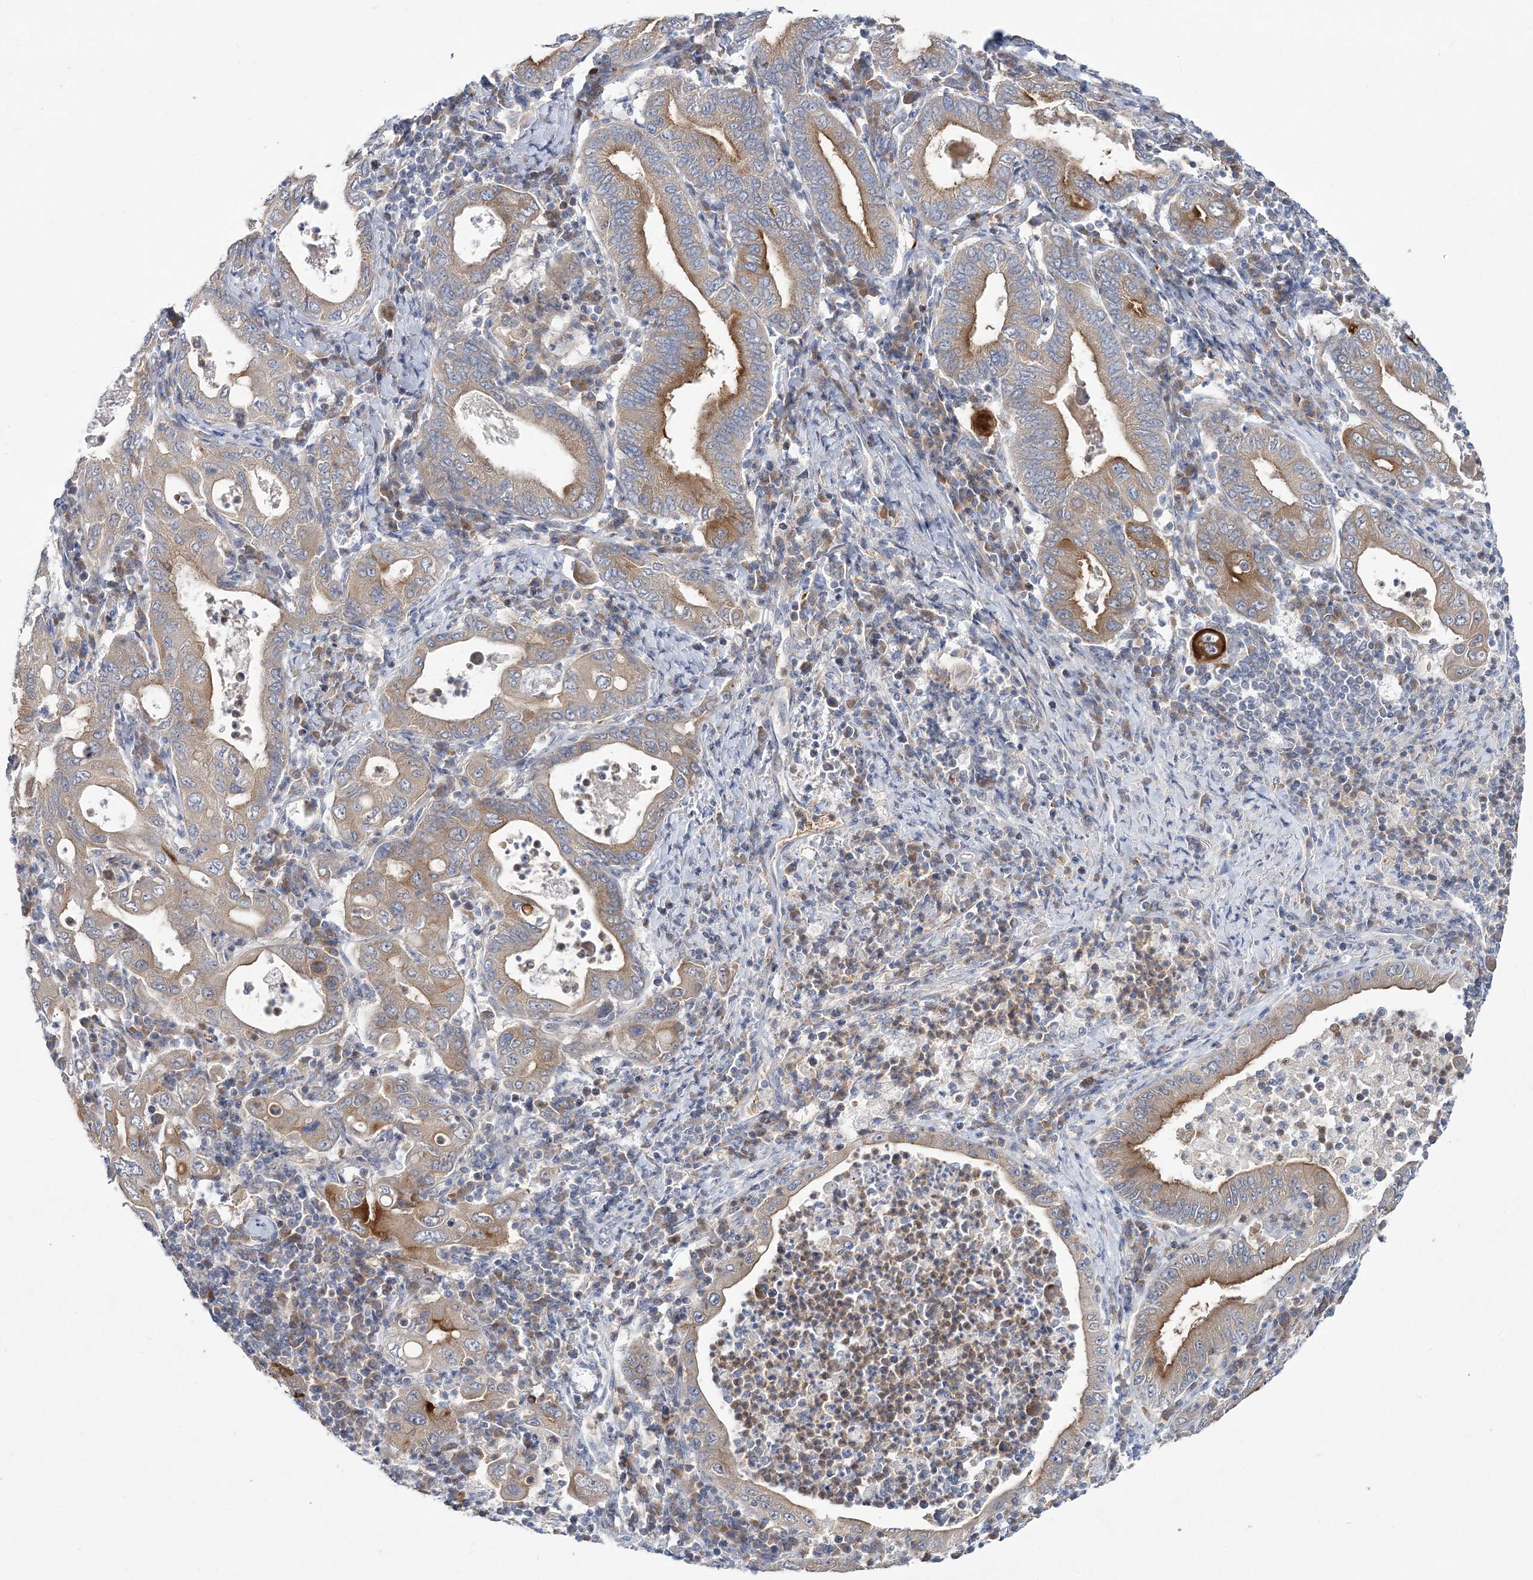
{"staining": {"intensity": "moderate", "quantity": "25%-75%", "location": "cytoplasmic/membranous"}, "tissue": "stomach cancer", "cell_type": "Tumor cells", "image_type": "cancer", "snomed": [{"axis": "morphology", "description": "Normal tissue, NOS"}, {"axis": "morphology", "description": "Adenocarcinoma, NOS"}, {"axis": "topography", "description": "Esophagus"}, {"axis": "topography", "description": "Stomach, upper"}, {"axis": "topography", "description": "Peripheral nerve tissue"}], "caption": "The photomicrograph displays a brown stain indicating the presence of a protein in the cytoplasmic/membranous of tumor cells in stomach cancer (adenocarcinoma). (DAB (3,3'-diaminobenzidine) IHC with brightfield microscopy, high magnification).", "gene": "ATP11B", "patient": {"sex": "male", "age": 62}}